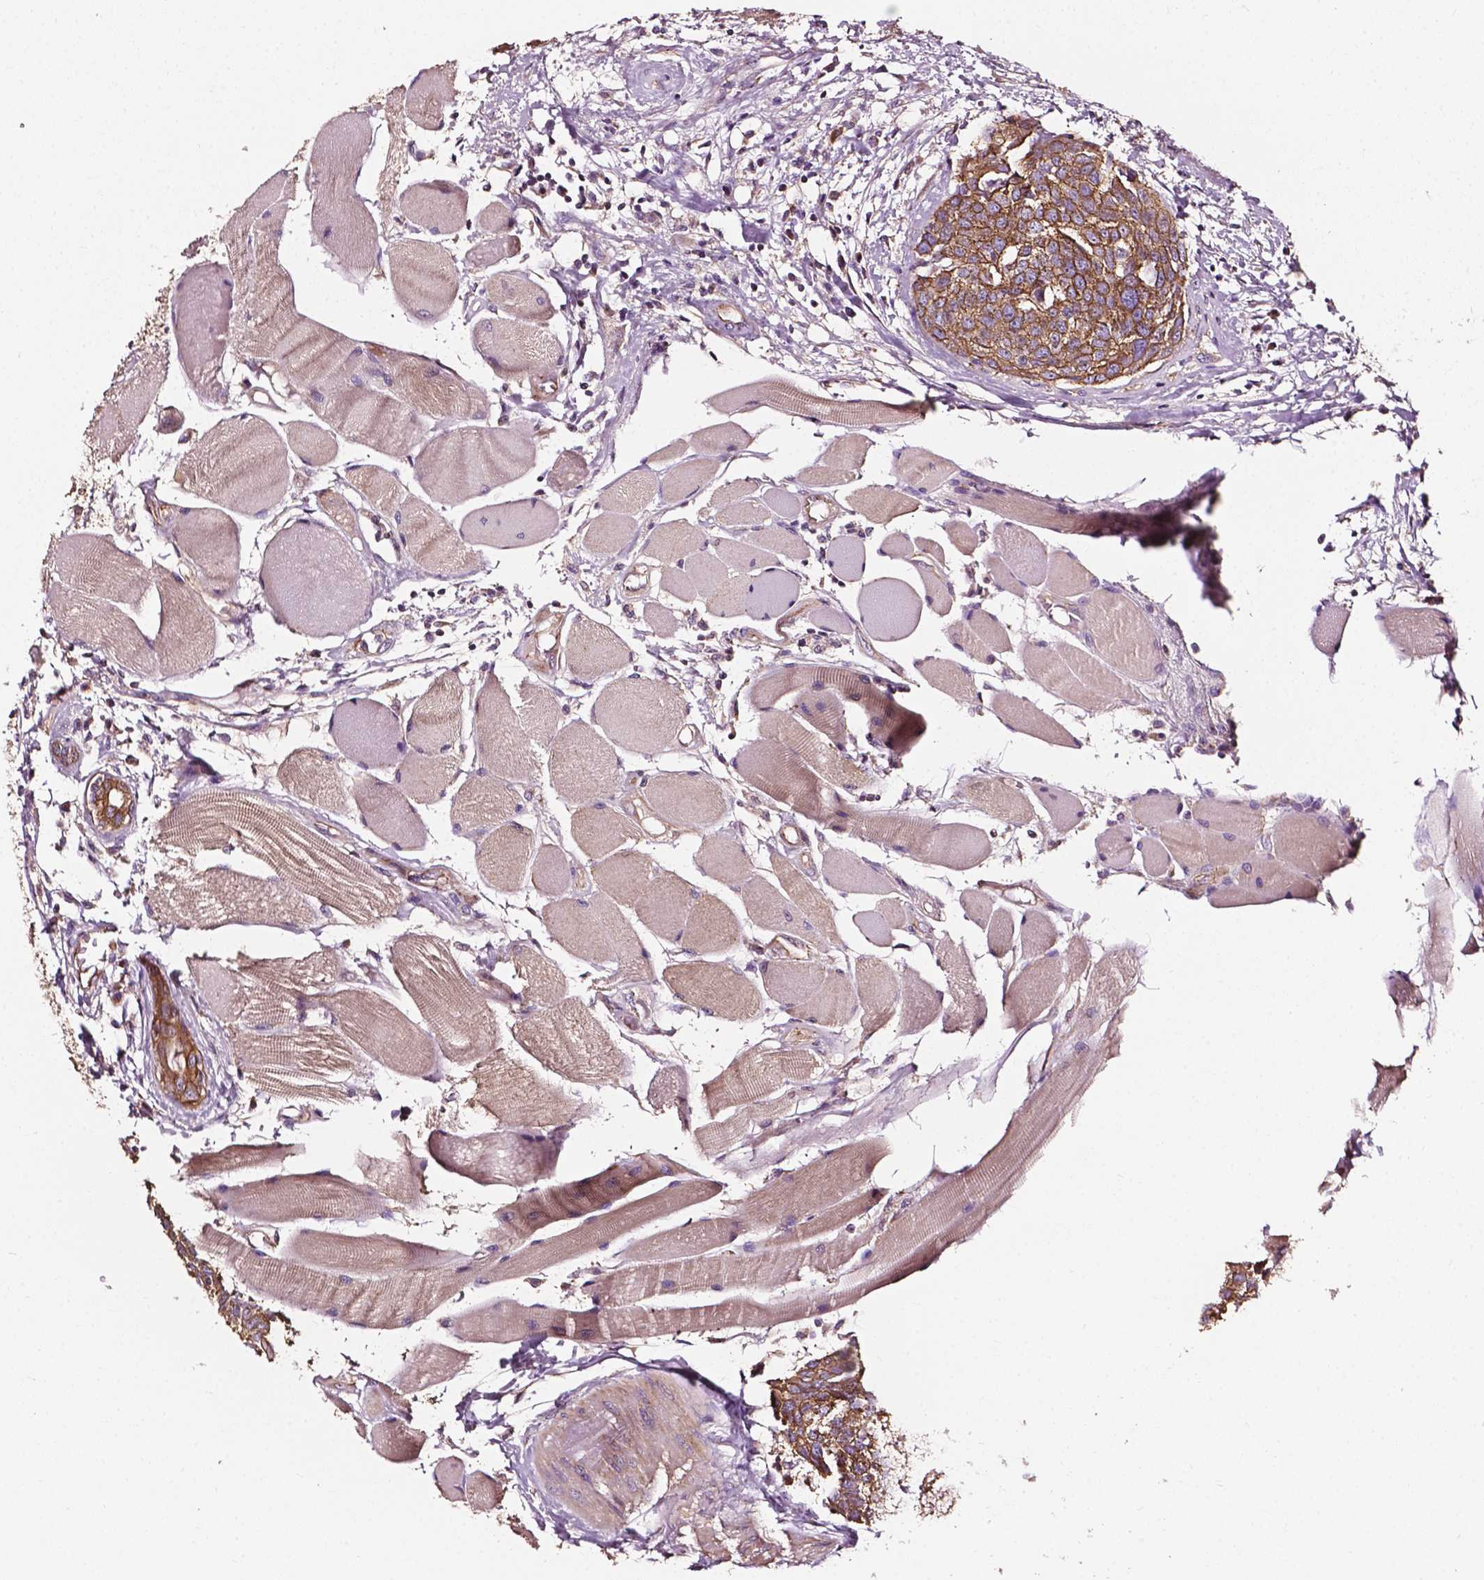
{"staining": {"intensity": "moderate", "quantity": ">75%", "location": "cytoplasmic/membranous"}, "tissue": "head and neck cancer", "cell_type": "Tumor cells", "image_type": "cancer", "snomed": [{"axis": "morphology", "description": "Squamous cell carcinoma, NOS"}, {"axis": "topography", "description": "Oral tissue"}, {"axis": "topography", "description": "Head-Neck"}], "caption": "The image reveals a brown stain indicating the presence of a protein in the cytoplasmic/membranous of tumor cells in head and neck squamous cell carcinoma. (Brightfield microscopy of DAB IHC at high magnification).", "gene": "ATG16L1", "patient": {"sex": "male", "age": 64}}